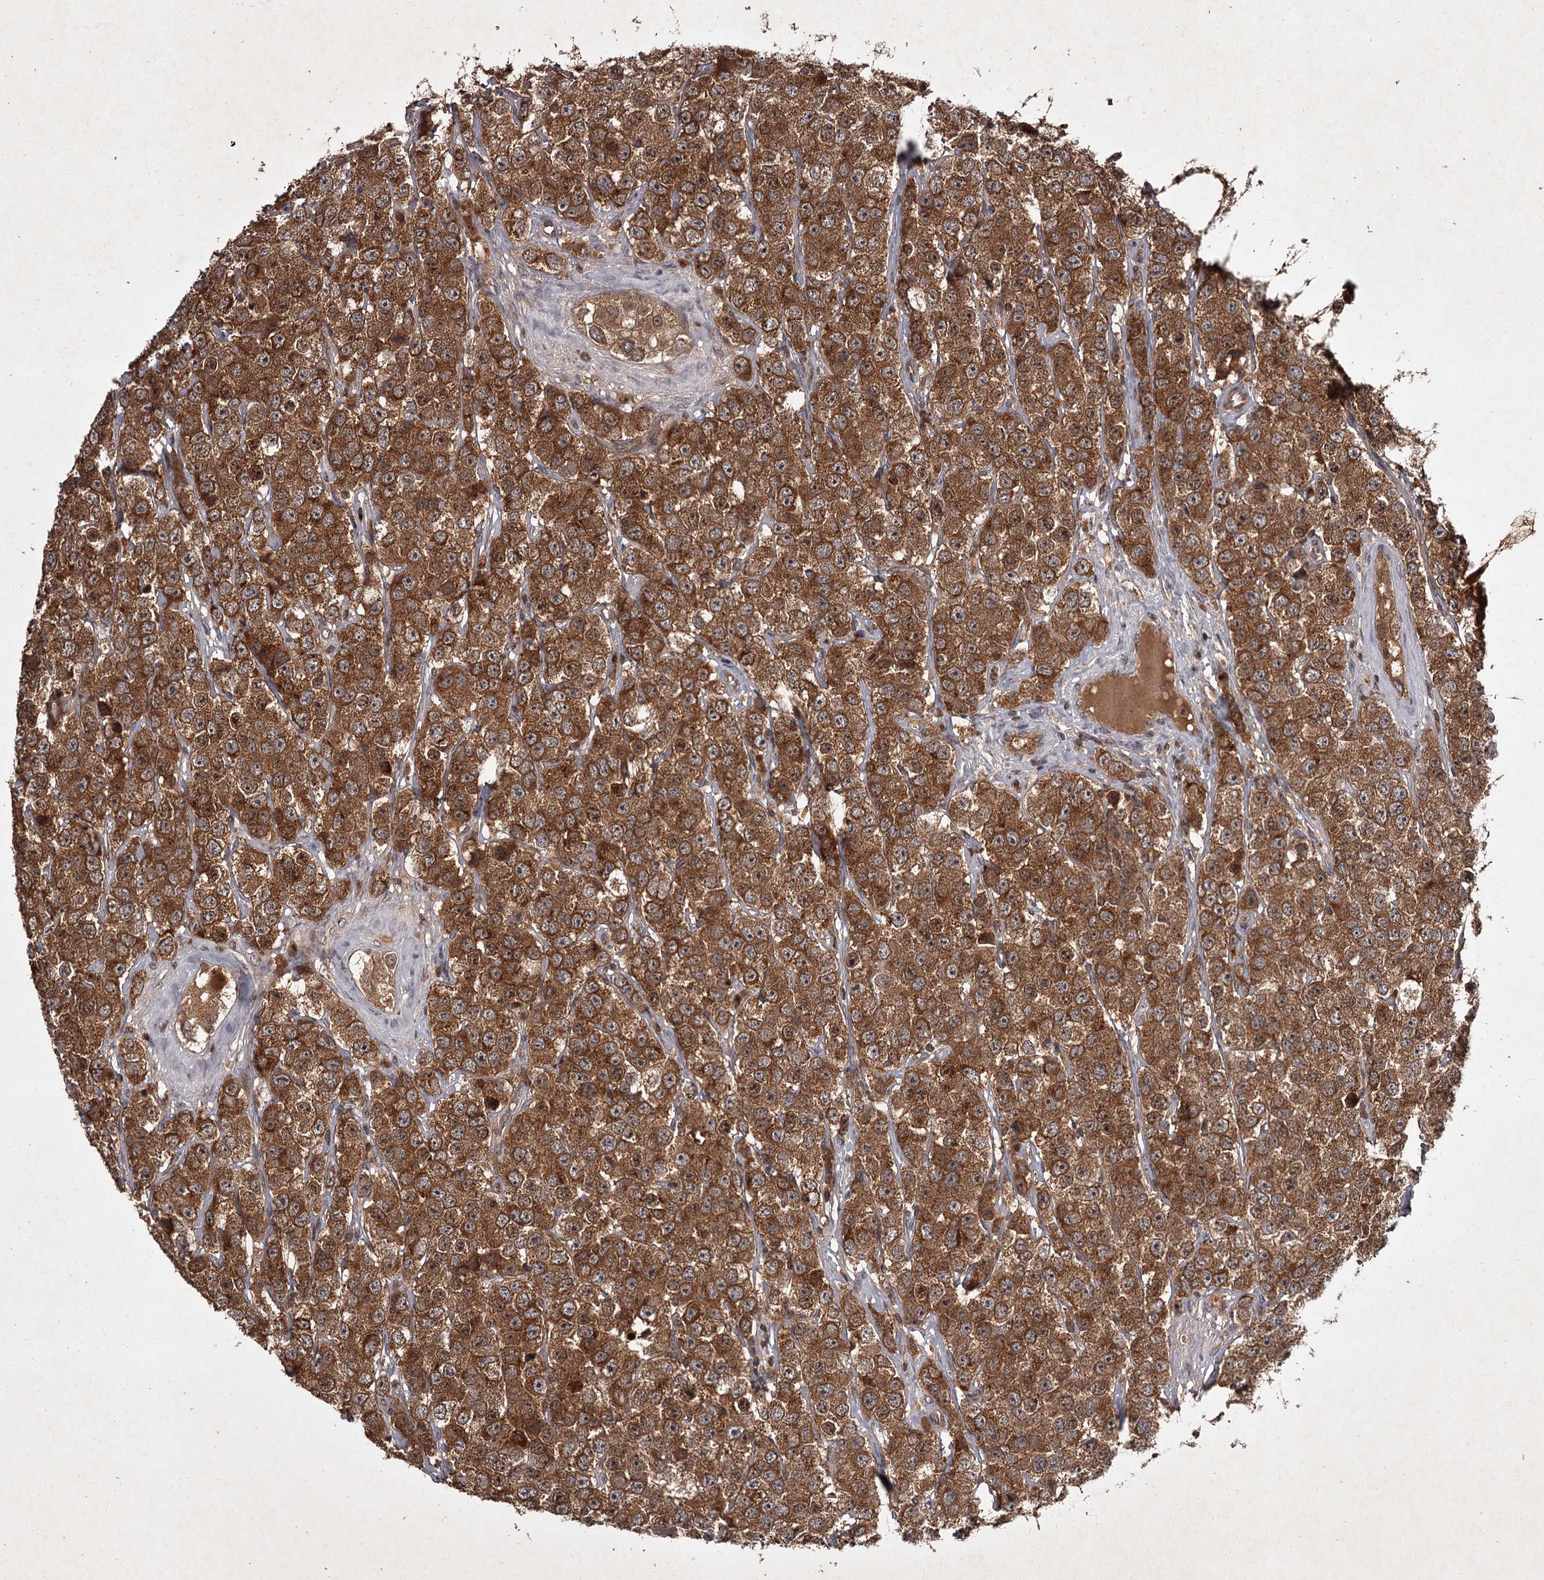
{"staining": {"intensity": "strong", "quantity": ">75%", "location": "cytoplasmic/membranous"}, "tissue": "testis cancer", "cell_type": "Tumor cells", "image_type": "cancer", "snomed": [{"axis": "morphology", "description": "Seminoma, NOS"}, {"axis": "topography", "description": "Testis"}], "caption": "Strong cytoplasmic/membranous staining for a protein is identified in about >75% of tumor cells of testis cancer using immunohistochemistry (IHC).", "gene": "TBC1D23", "patient": {"sex": "male", "age": 28}}